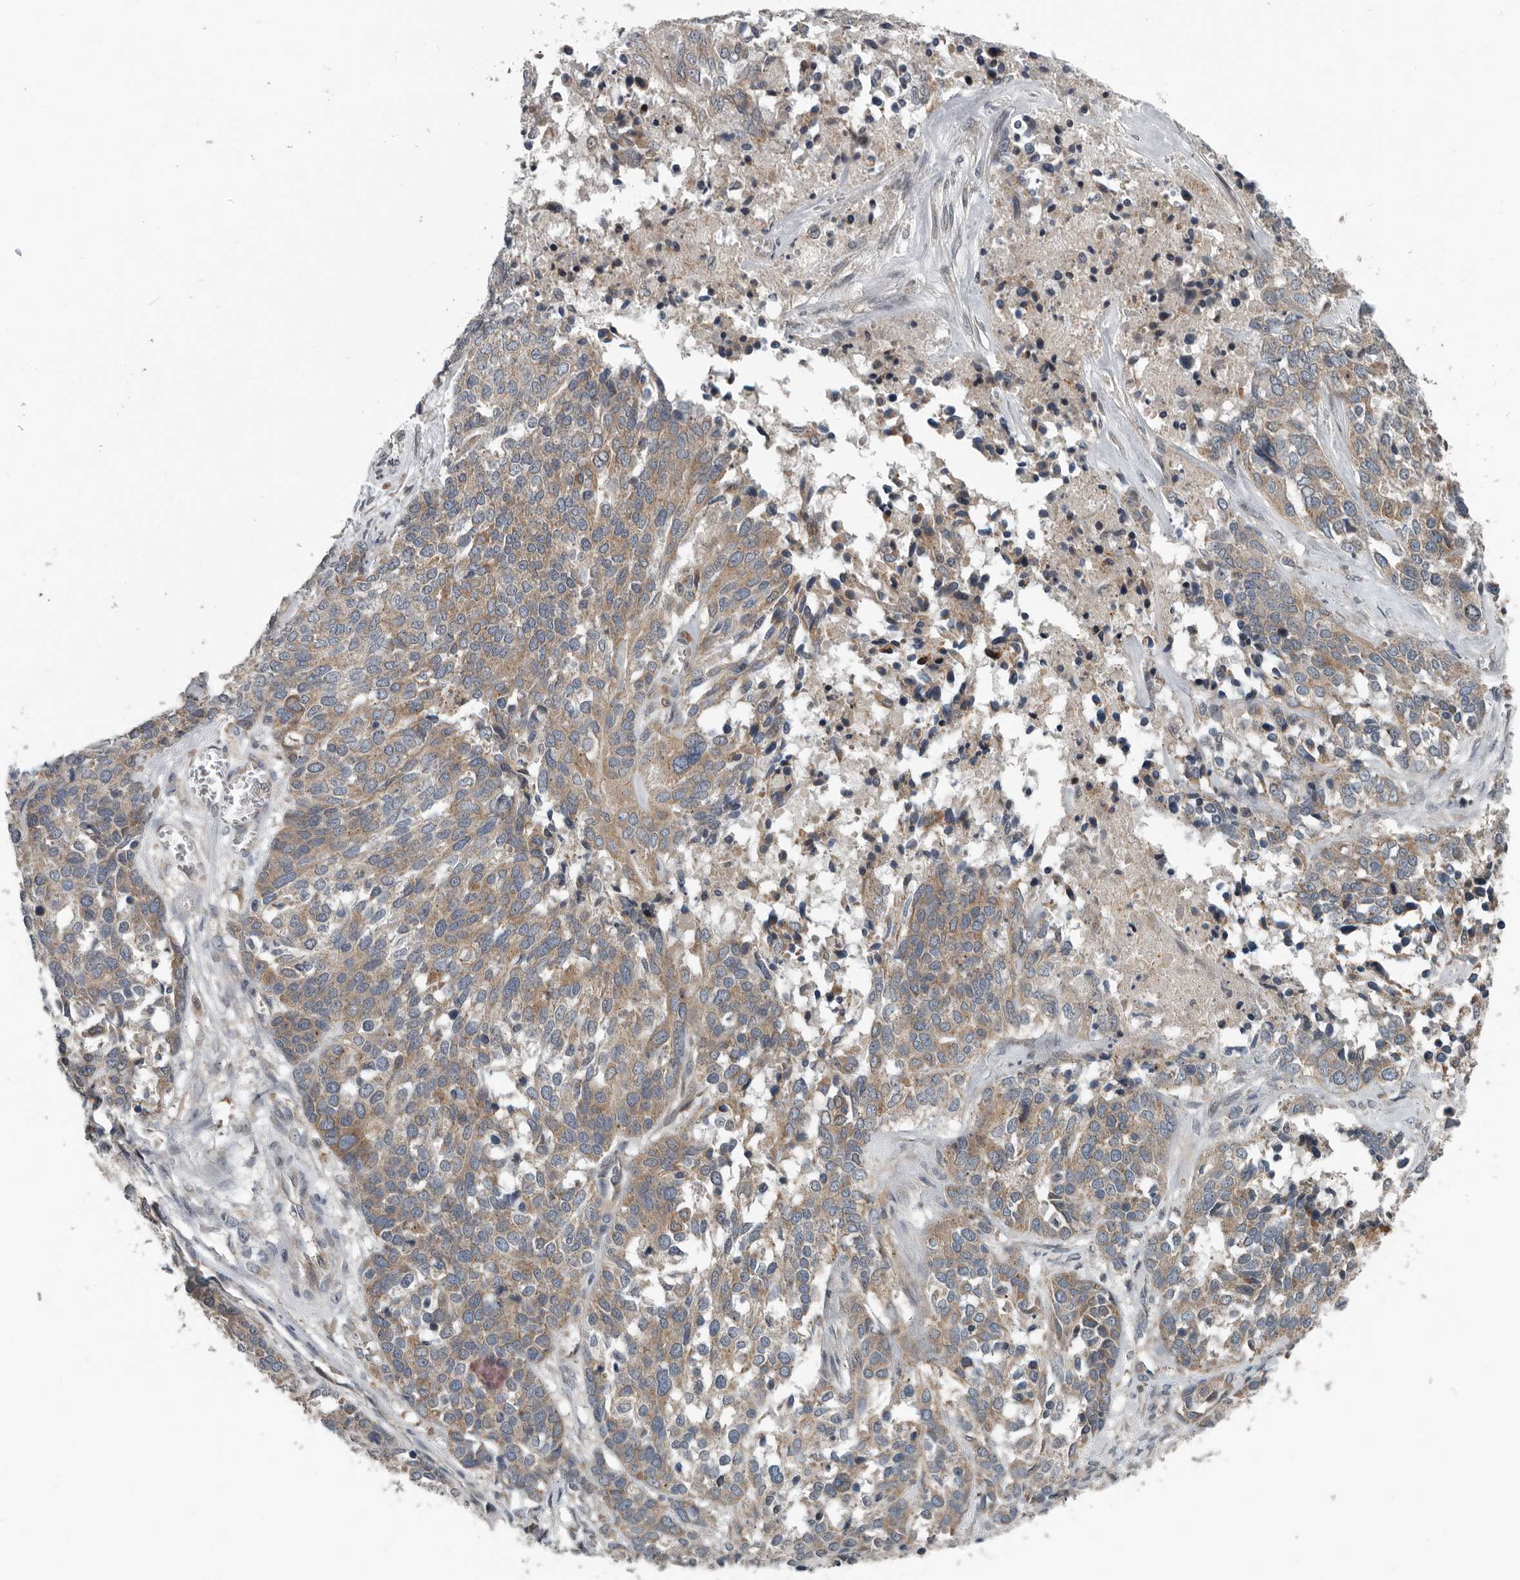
{"staining": {"intensity": "weak", "quantity": ">75%", "location": "cytoplasmic/membranous"}, "tissue": "ovarian cancer", "cell_type": "Tumor cells", "image_type": "cancer", "snomed": [{"axis": "morphology", "description": "Cystadenocarcinoma, serous, NOS"}, {"axis": "topography", "description": "Ovary"}], "caption": "Immunohistochemical staining of human ovarian cancer (serous cystadenocarcinoma) displays low levels of weak cytoplasmic/membranous protein expression in about >75% of tumor cells.", "gene": "TMEM199", "patient": {"sex": "female", "age": 44}}